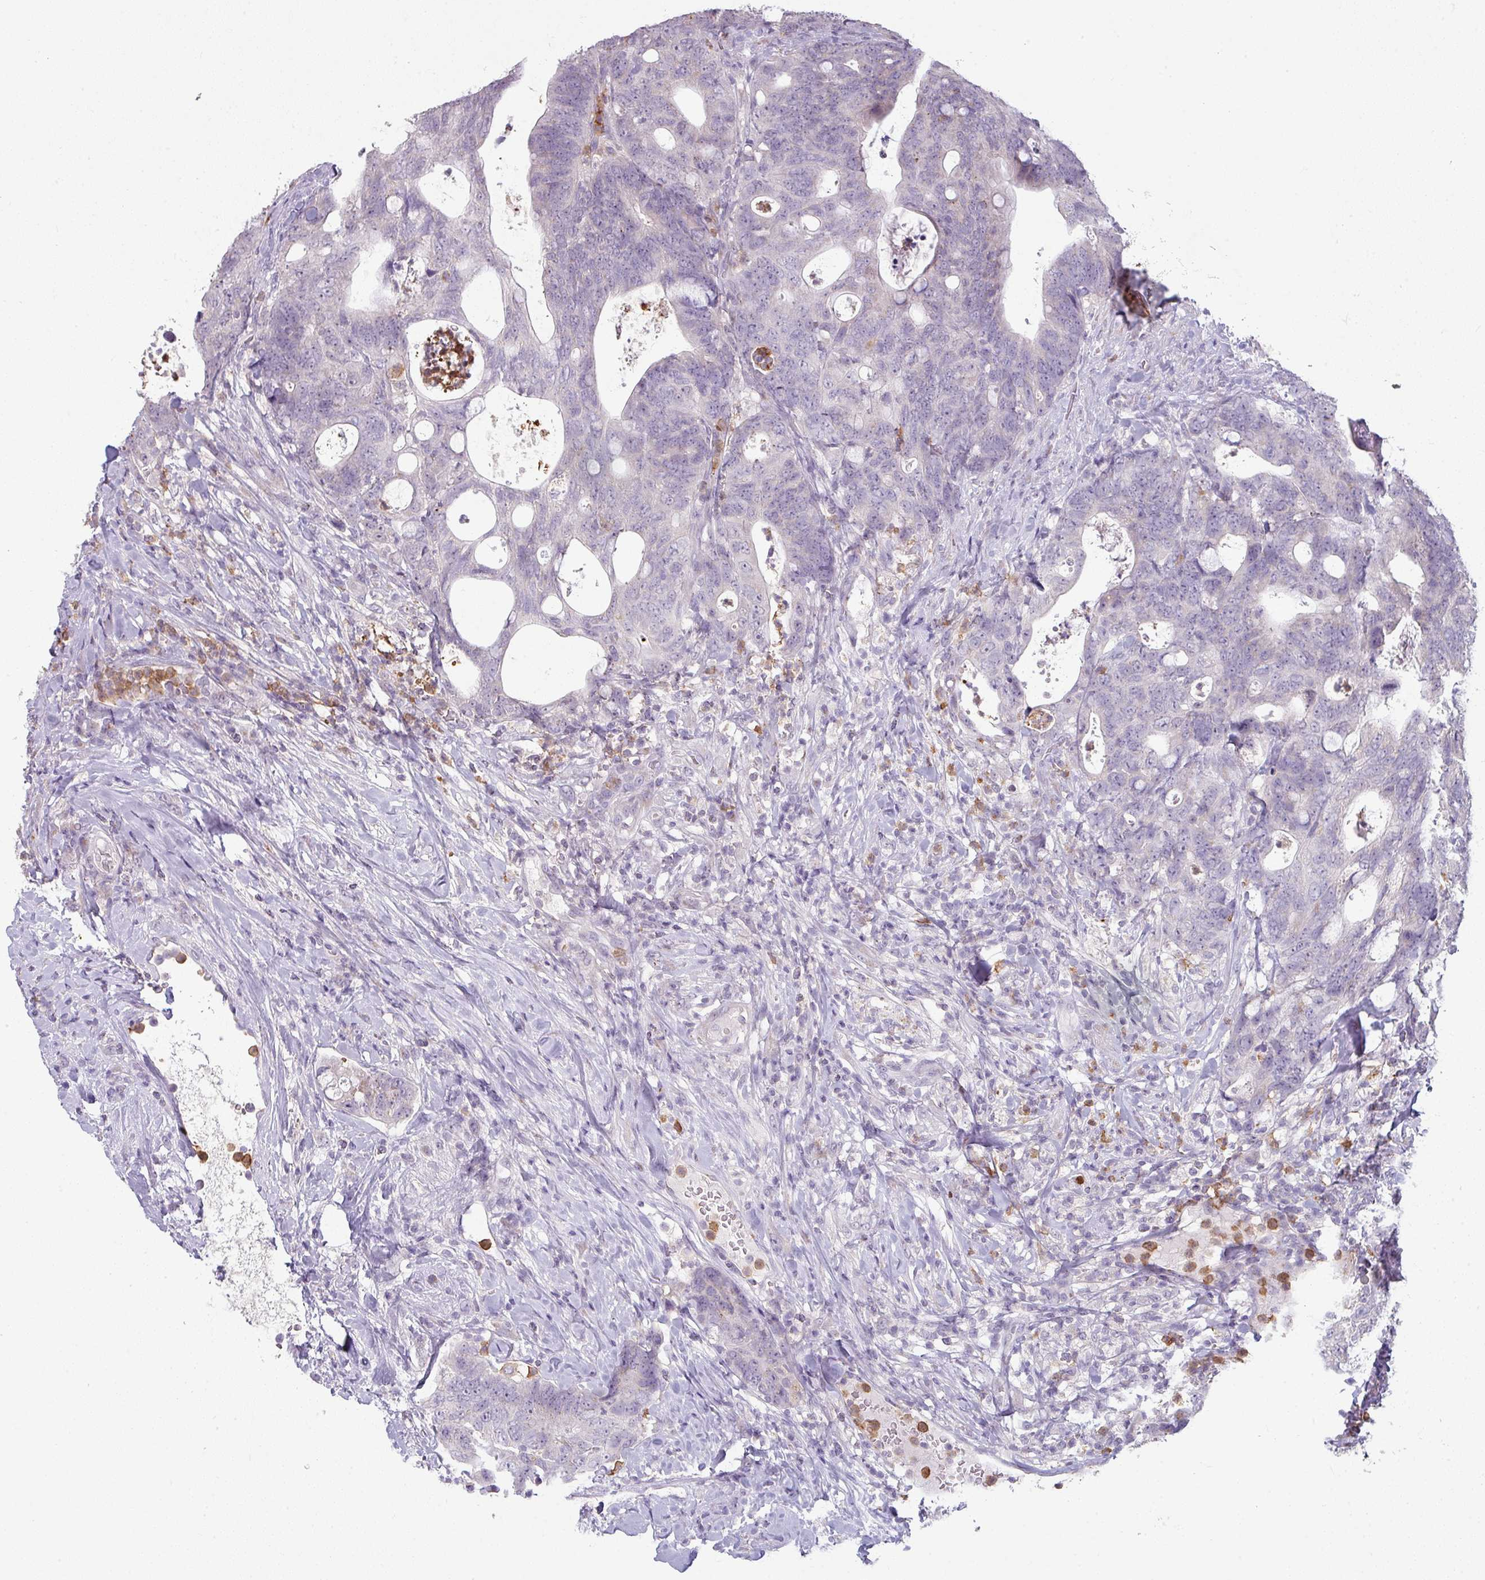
{"staining": {"intensity": "negative", "quantity": "none", "location": "none"}, "tissue": "colorectal cancer", "cell_type": "Tumor cells", "image_type": "cancer", "snomed": [{"axis": "morphology", "description": "Adenocarcinoma, NOS"}, {"axis": "topography", "description": "Colon"}], "caption": "This histopathology image is of colorectal adenocarcinoma stained with immunohistochemistry (IHC) to label a protein in brown with the nuclei are counter-stained blue. There is no expression in tumor cells. (Brightfield microscopy of DAB IHC at high magnification).", "gene": "MAGEC3", "patient": {"sex": "female", "age": 82}}